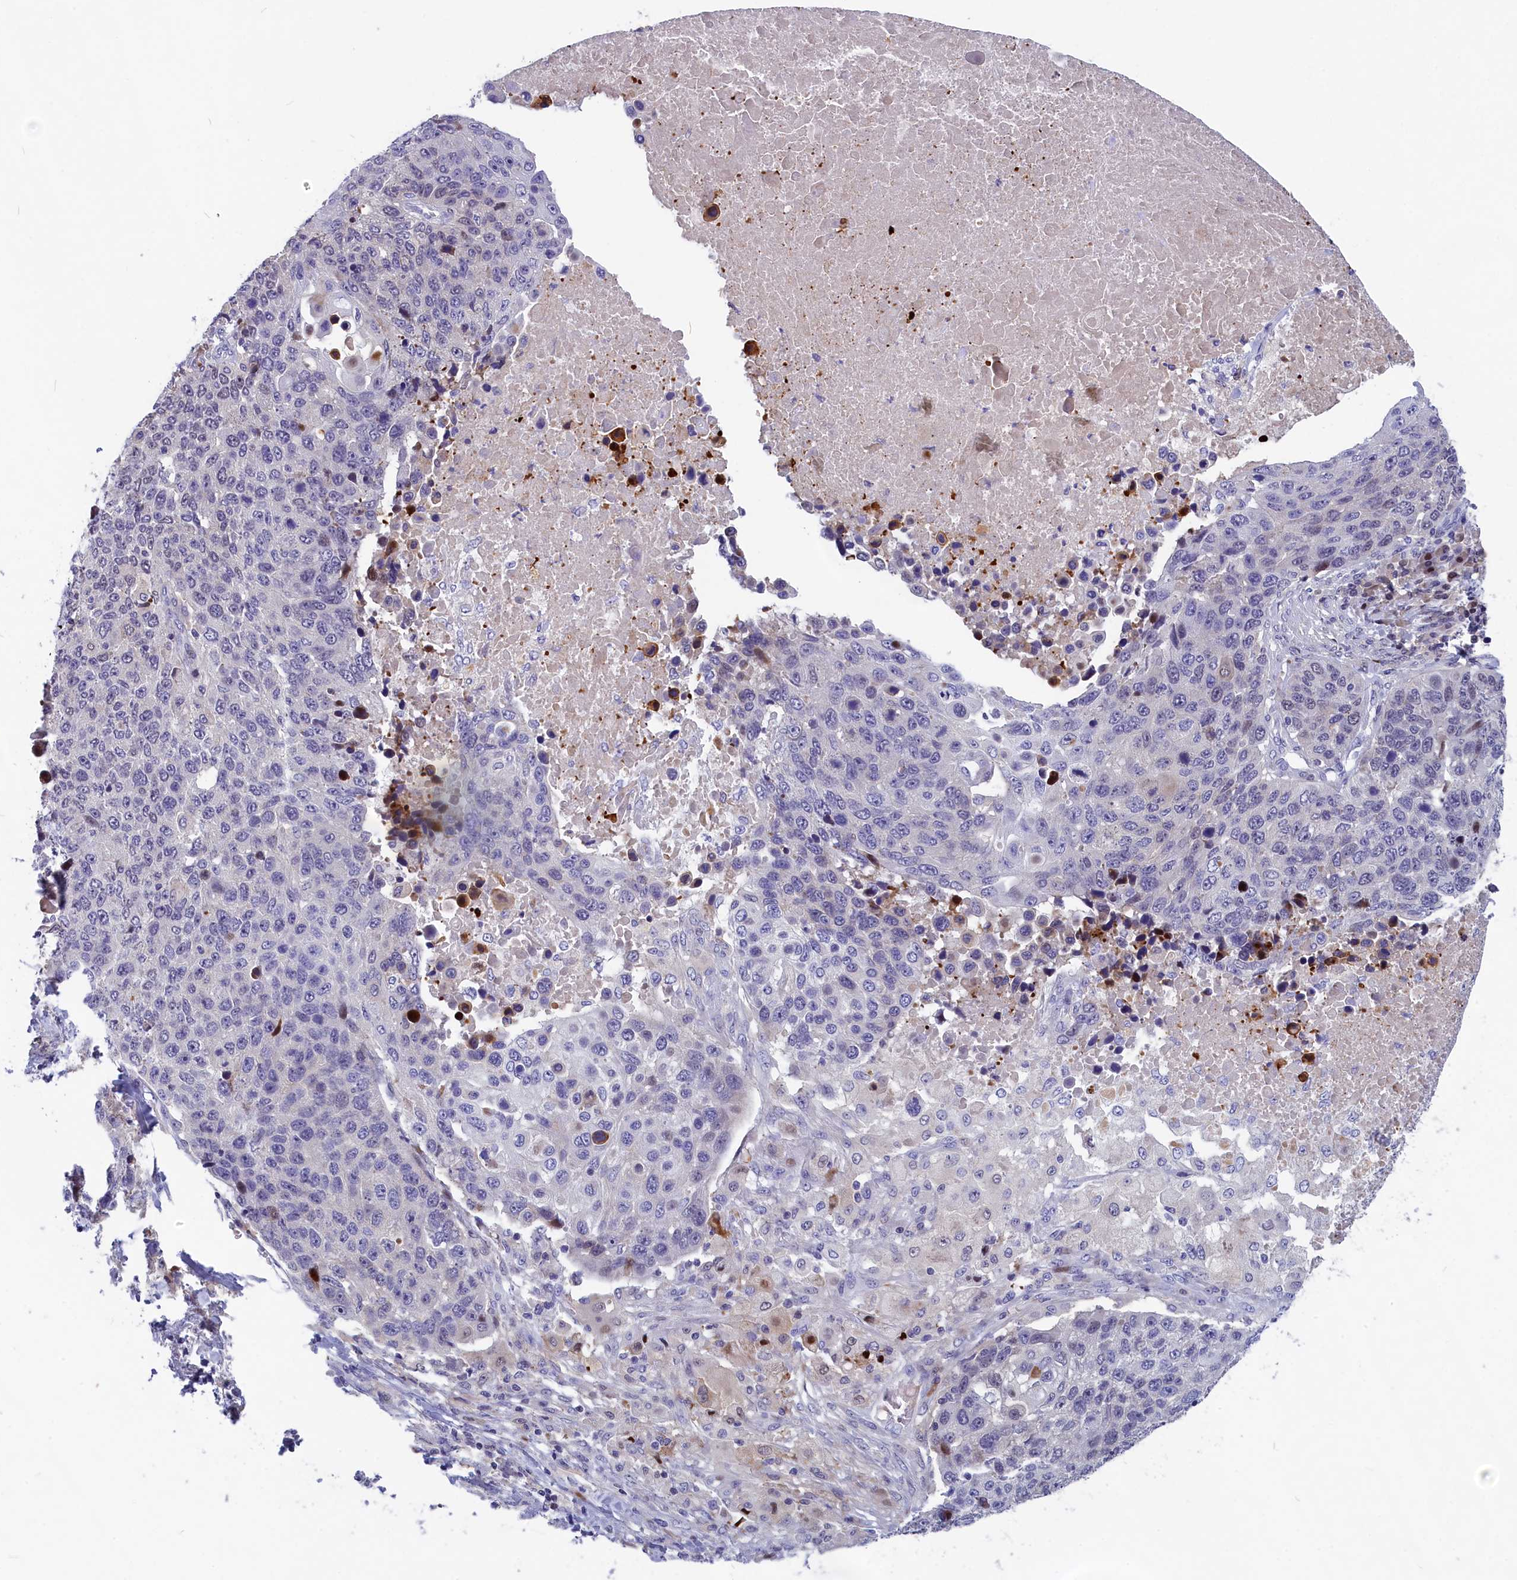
{"staining": {"intensity": "negative", "quantity": "none", "location": "none"}, "tissue": "lung cancer", "cell_type": "Tumor cells", "image_type": "cancer", "snomed": [{"axis": "morphology", "description": "Normal tissue, NOS"}, {"axis": "morphology", "description": "Squamous cell carcinoma, NOS"}, {"axis": "topography", "description": "Lymph node"}, {"axis": "topography", "description": "Lung"}], "caption": "Immunohistochemical staining of human squamous cell carcinoma (lung) reveals no significant expression in tumor cells. (DAB immunohistochemistry (IHC) visualized using brightfield microscopy, high magnification).", "gene": "NKPD1", "patient": {"sex": "male", "age": 66}}